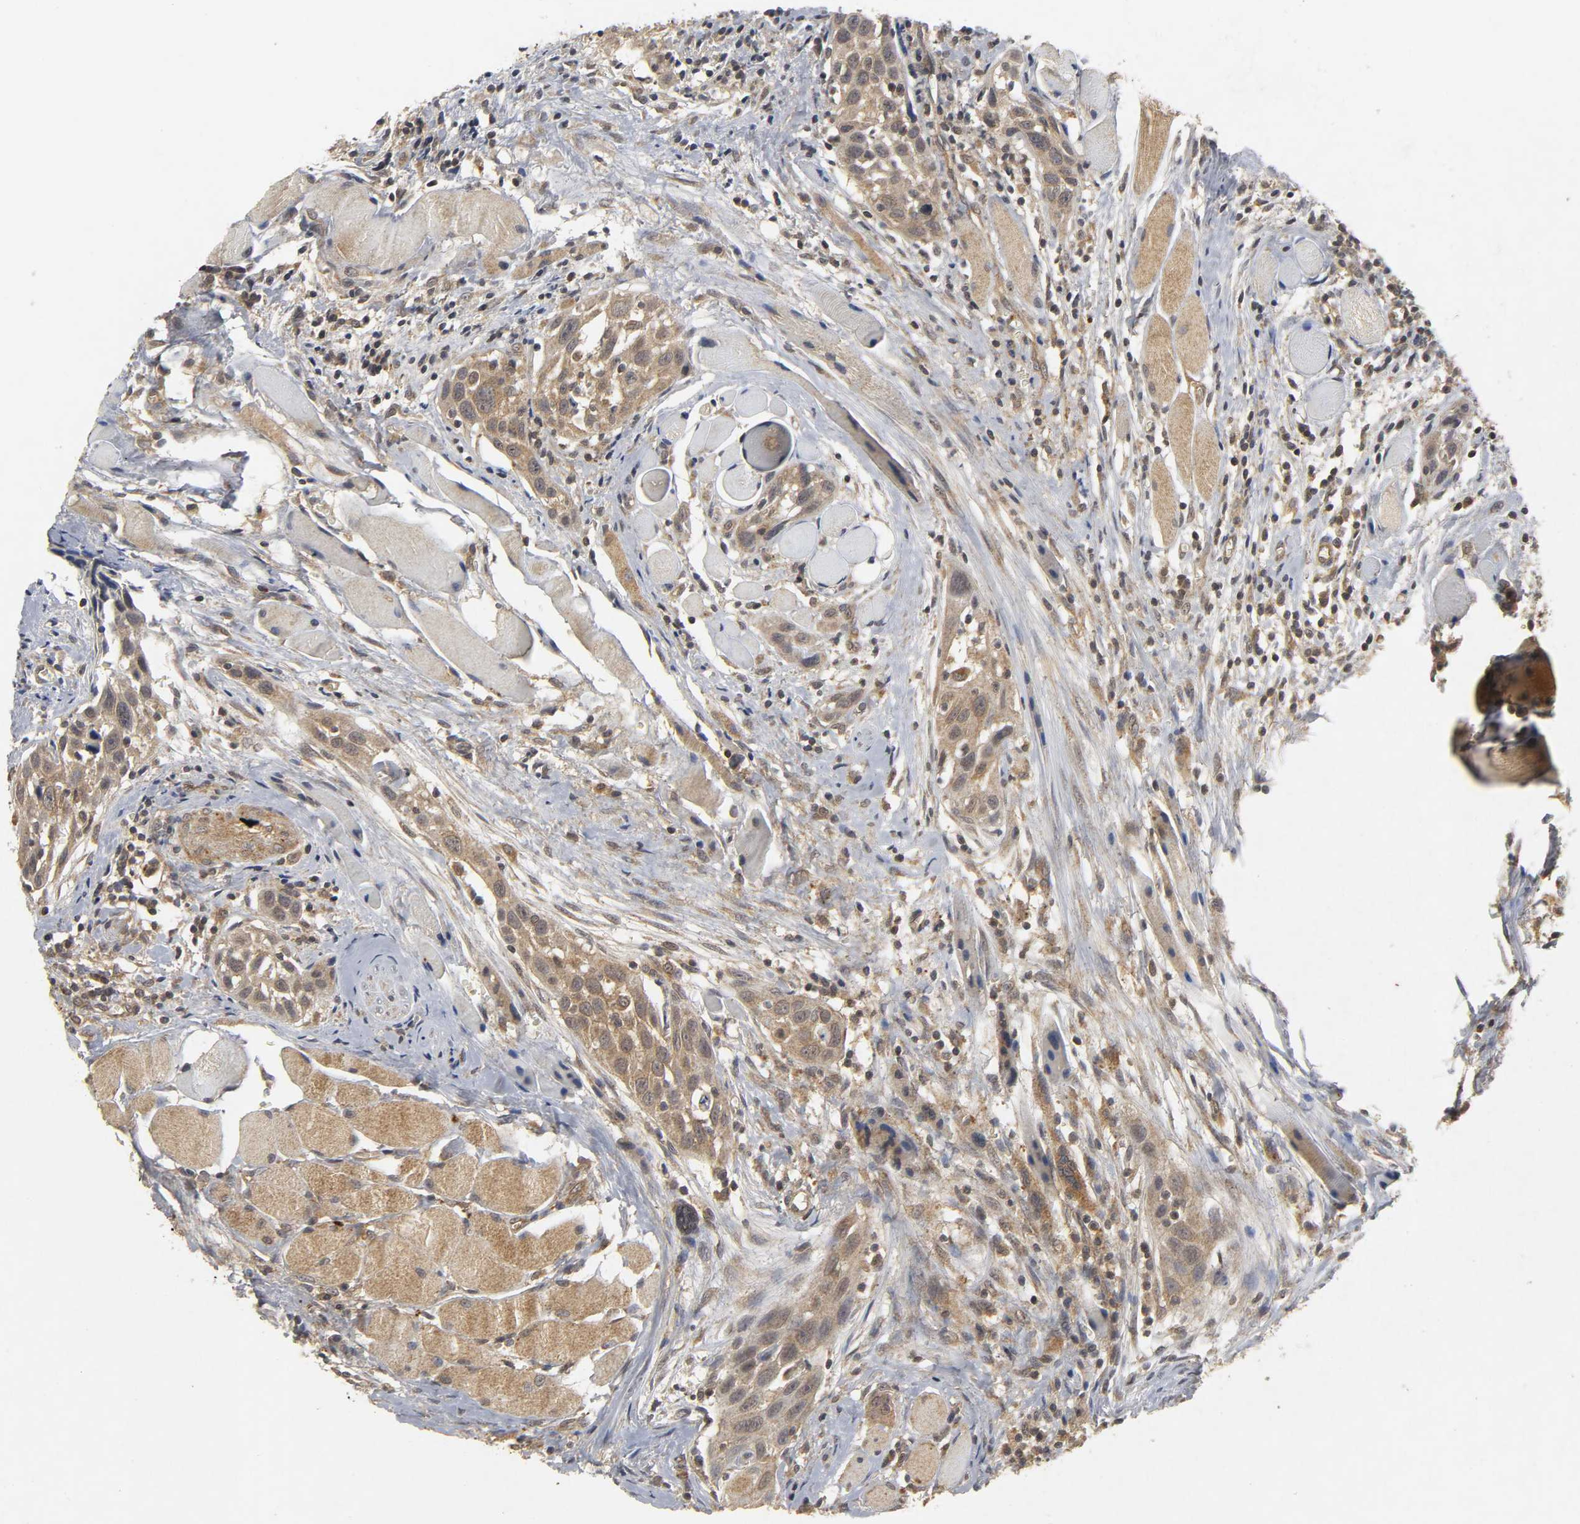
{"staining": {"intensity": "weak", "quantity": ">75%", "location": "cytoplasmic/membranous"}, "tissue": "head and neck cancer", "cell_type": "Tumor cells", "image_type": "cancer", "snomed": [{"axis": "morphology", "description": "Squamous cell carcinoma, NOS"}, {"axis": "topography", "description": "Oral tissue"}, {"axis": "topography", "description": "Head-Neck"}], "caption": "Weak cytoplasmic/membranous staining for a protein is present in approximately >75% of tumor cells of squamous cell carcinoma (head and neck) using immunohistochemistry.", "gene": "TRAF6", "patient": {"sex": "female", "age": 50}}